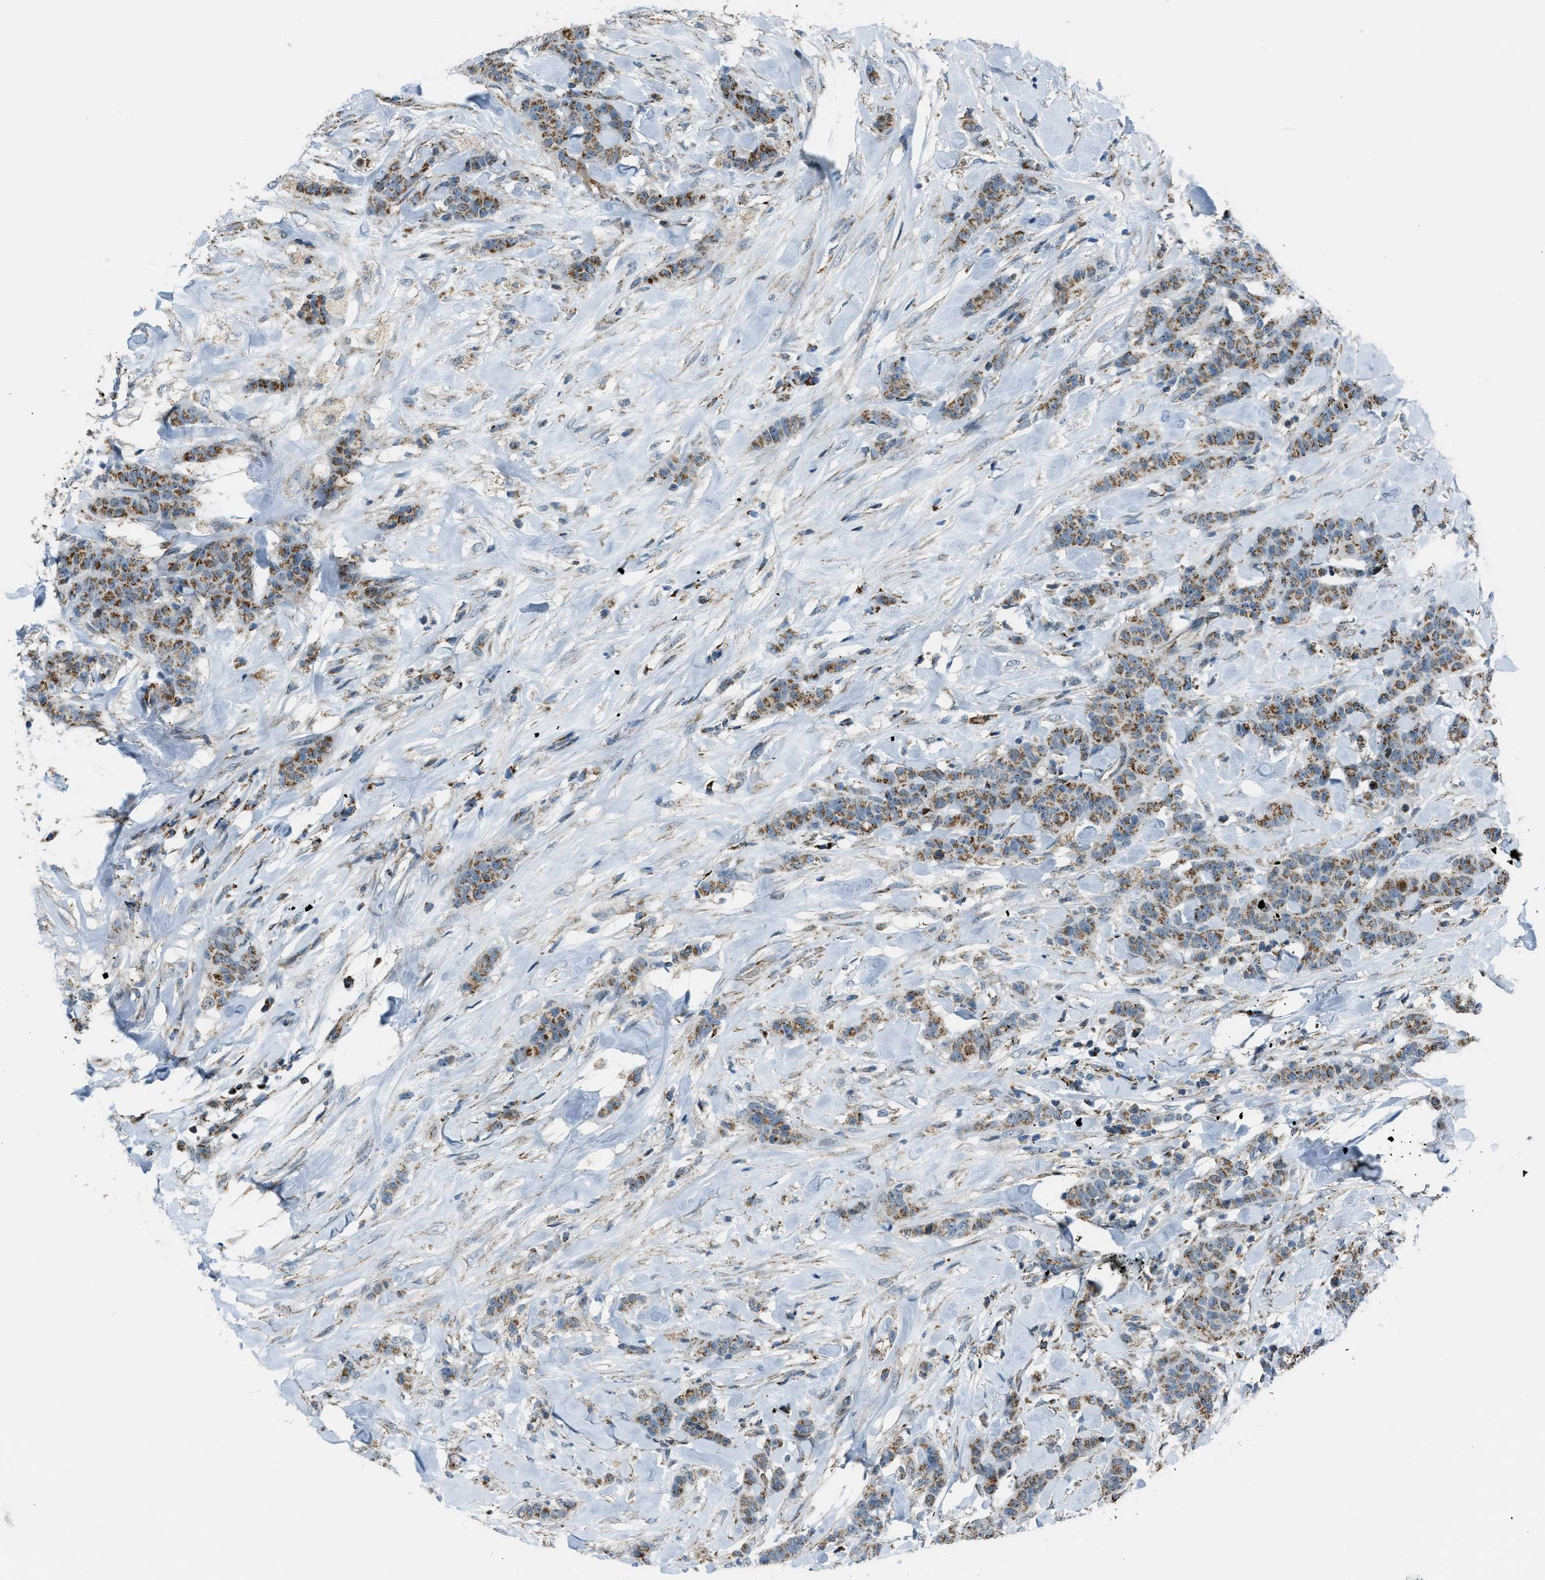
{"staining": {"intensity": "moderate", "quantity": ">75%", "location": "cytoplasmic/membranous"}, "tissue": "breast cancer", "cell_type": "Tumor cells", "image_type": "cancer", "snomed": [{"axis": "morphology", "description": "Normal tissue, NOS"}, {"axis": "morphology", "description": "Duct carcinoma"}, {"axis": "topography", "description": "Breast"}], "caption": "Infiltrating ductal carcinoma (breast) was stained to show a protein in brown. There is medium levels of moderate cytoplasmic/membranous expression in approximately >75% of tumor cells. Nuclei are stained in blue.", "gene": "CHN2", "patient": {"sex": "female", "age": 40}}